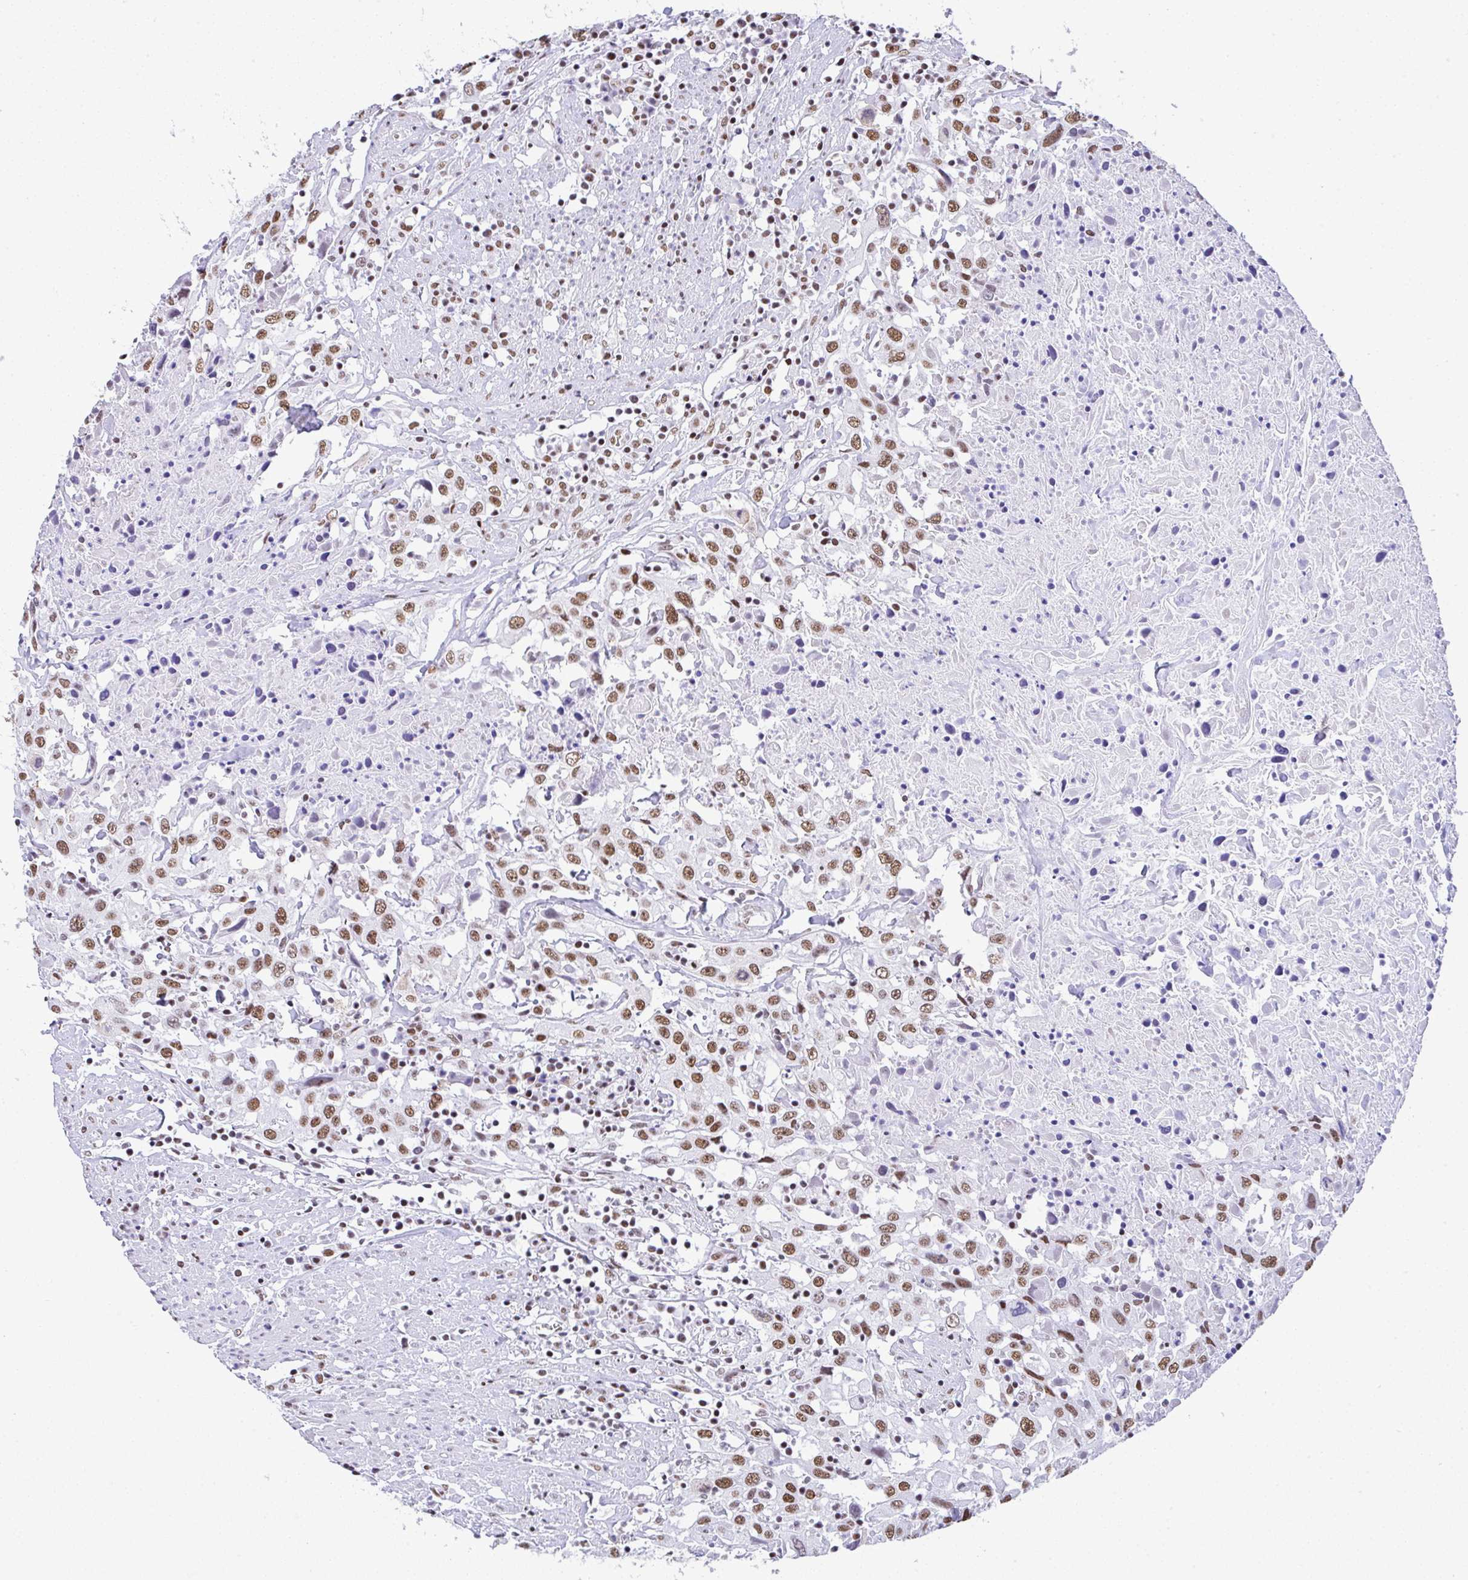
{"staining": {"intensity": "moderate", "quantity": ">75%", "location": "nuclear"}, "tissue": "urothelial cancer", "cell_type": "Tumor cells", "image_type": "cancer", "snomed": [{"axis": "morphology", "description": "Urothelial carcinoma, High grade"}, {"axis": "topography", "description": "Urinary bladder"}], "caption": "This is an image of IHC staining of urothelial carcinoma (high-grade), which shows moderate positivity in the nuclear of tumor cells.", "gene": "DDX52", "patient": {"sex": "male", "age": 61}}